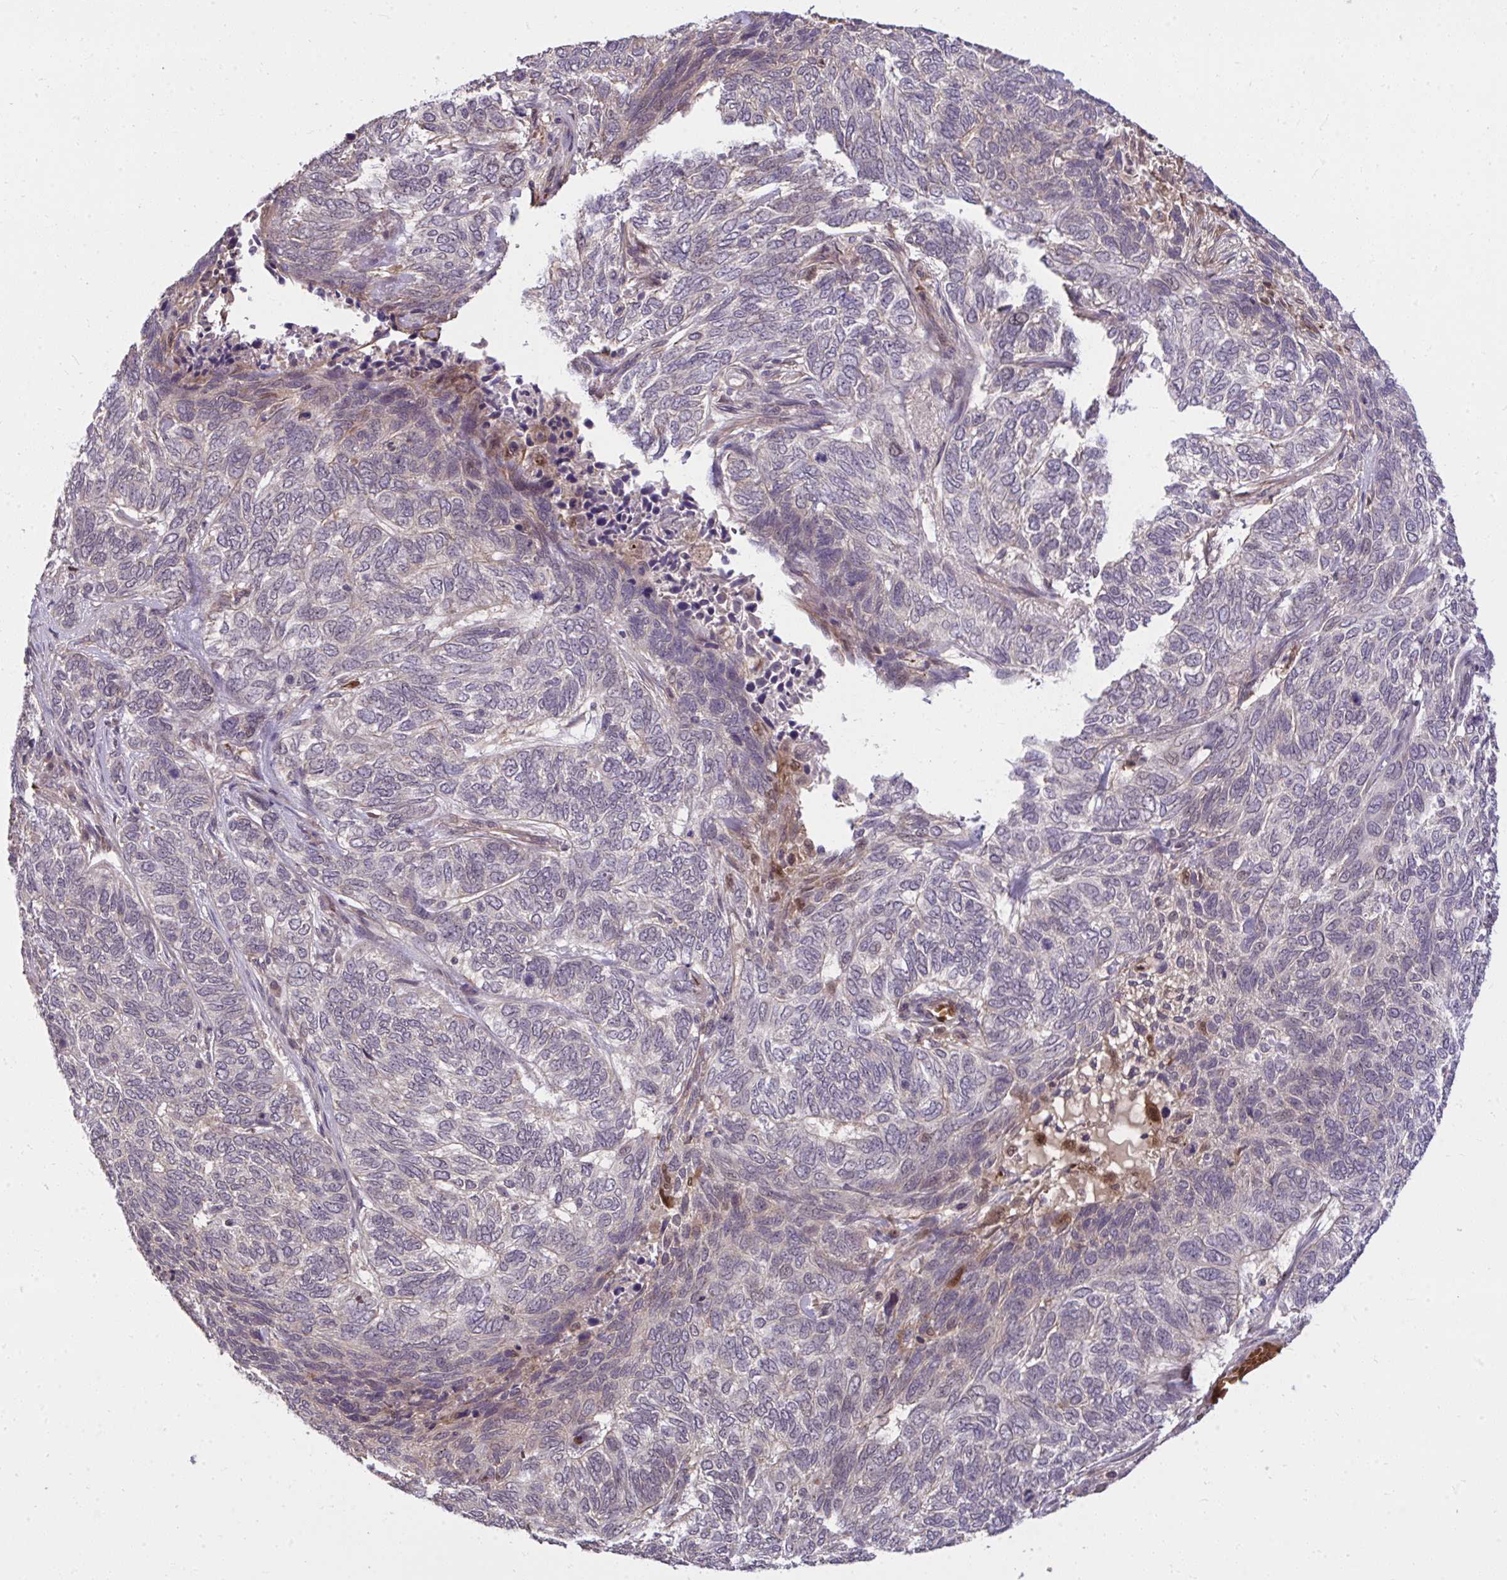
{"staining": {"intensity": "moderate", "quantity": "<25%", "location": "cytoplasmic/membranous,nuclear"}, "tissue": "skin cancer", "cell_type": "Tumor cells", "image_type": "cancer", "snomed": [{"axis": "morphology", "description": "Basal cell carcinoma"}, {"axis": "topography", "description": "Skin"}], "caption": "Immunohistochemistry of human skin cancer exhibits low levels of moderate cytoplasmic/membranous and nuclear staining in approximately <25% of tumor cells. The staining is performed using DAB brown chromogen to label protein expression. The nuclei are counter-stained blue using hematoxylin.", "gene": "ZSCAN9", "patient": {"sex": "female", "age": 65}}